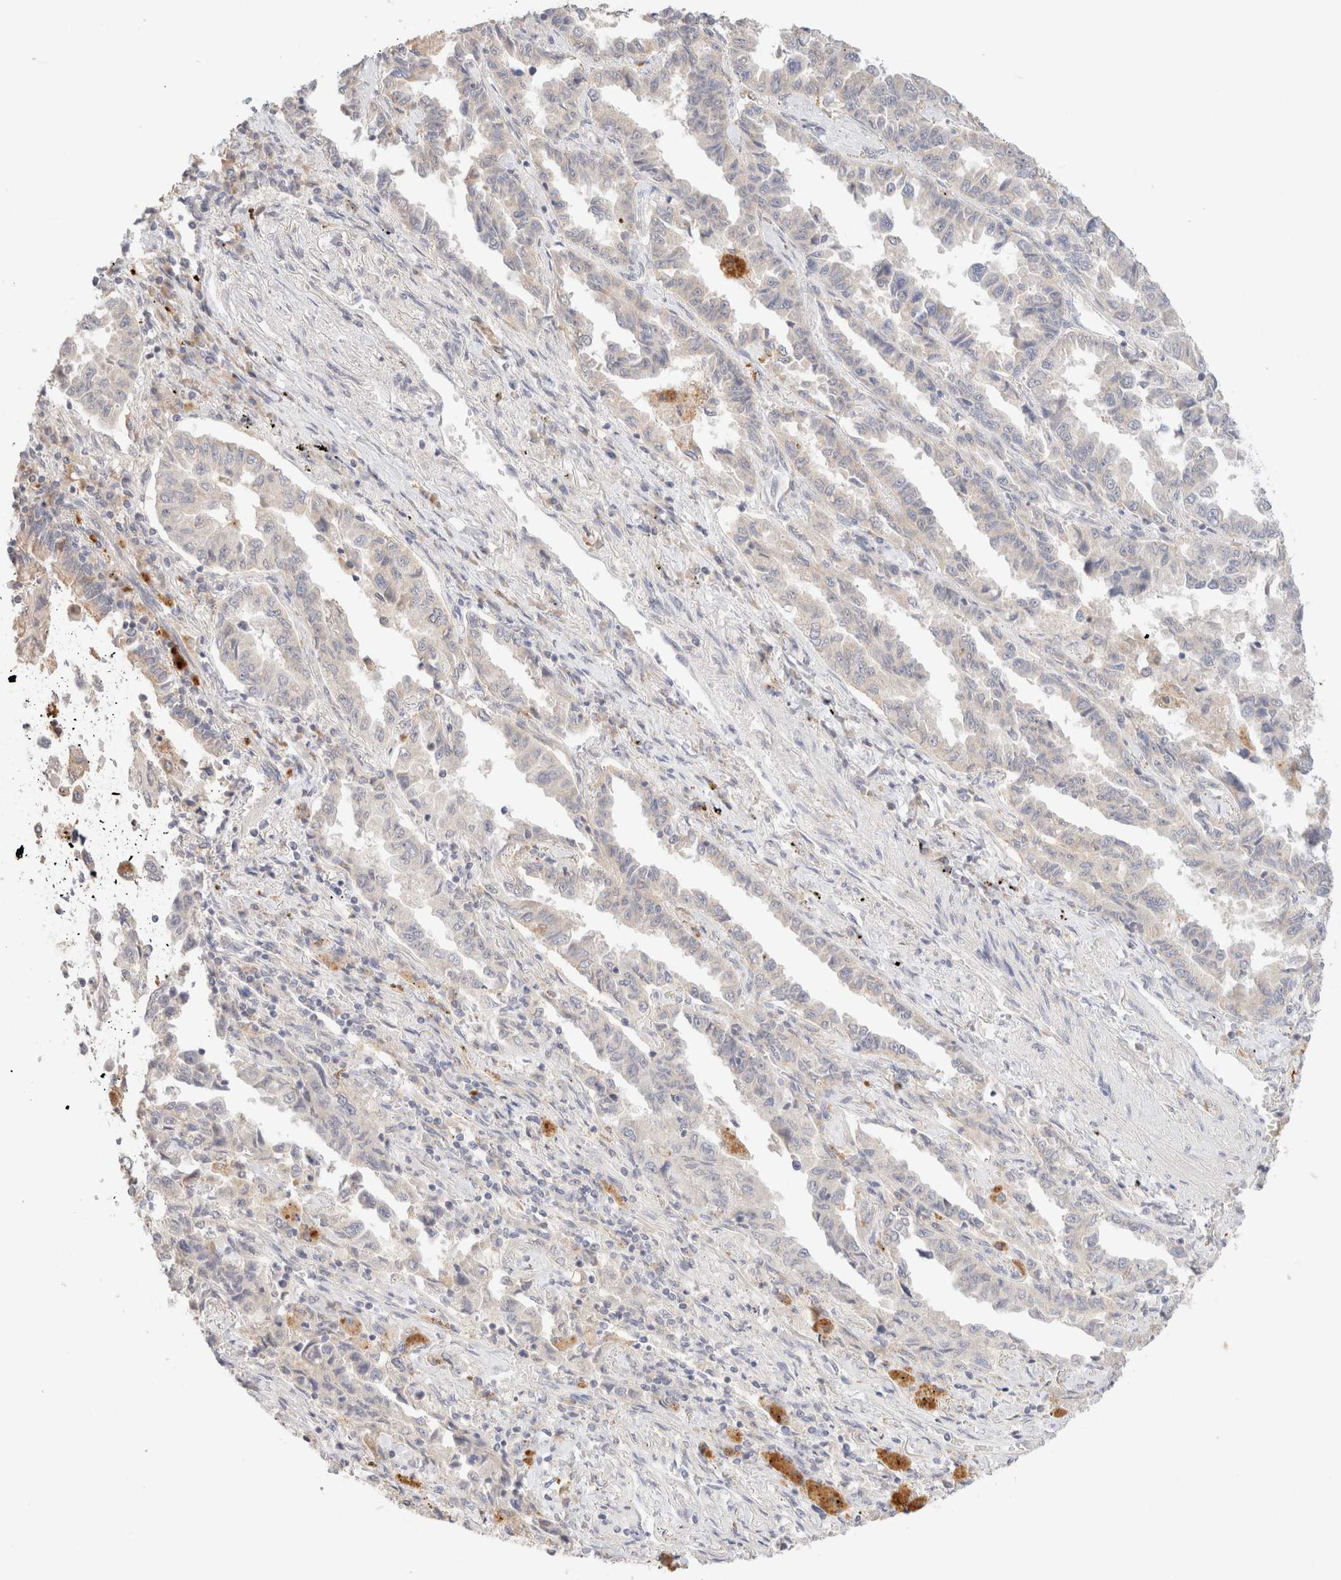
{"staining": {"intensity": "negative", "quantity": "none", "location": "none"}, "tissue": "lung cancer", "cell_type": "Tumor cells", "image_type": "cancer", "snomed": [{"axis": "morphology", "description": "Adenocarcinoma, NOS"}, {"axis": "topography", "description": "Lung"}], "caption": "Immunohistochemistry photomicrograph of neoplastic tissue: adenocarcinoma (lung) stained with DAB (3,3'-diaminobenzidine) reveals no significant protein positivity in tumor cells.", "gene": "SNTB1", "patient": {"sex": "female", "age": 51}}